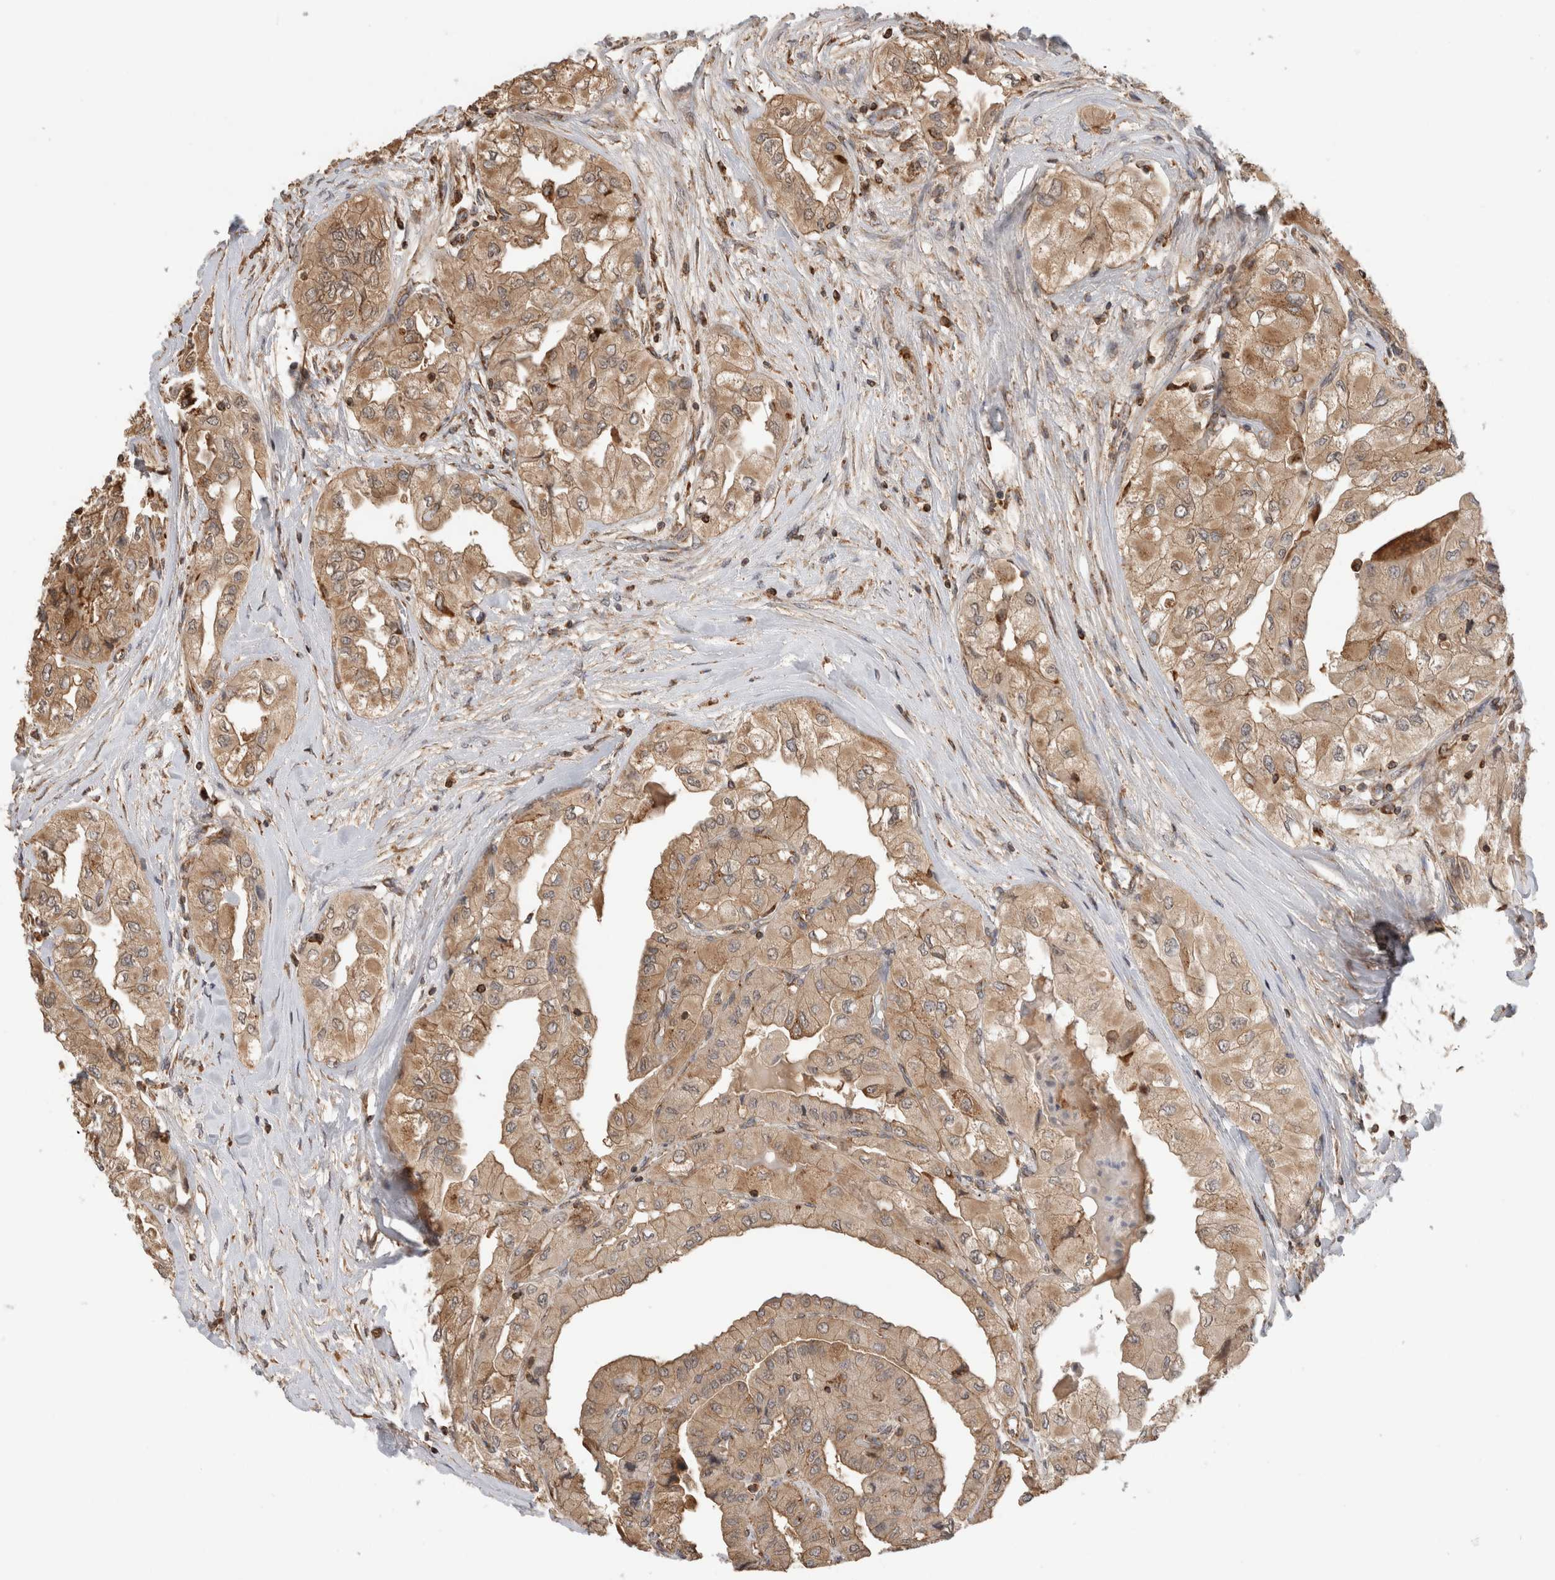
{"staining": {"intensity": "moderate", "quantity": ">75%", "location": "cytoplasmic/membranous"}, "tissue": "thyroid cancer", "cell_type": "Tumor cells", "image_type": "cancer", "snomed": [{"axis": "morphology", "description": "Papillary adenocarcinoma, NOS"}, {"axis": "topography", "description": "Thyroid gland"}], "caption": "Moderate cytoplasmic/membranous positivity for a protein is appreciated in approximately >75% of tumor cells of thyroid cancer using immunohistochemistry.", "gene": "IMMP2L", "patient": {"sex": "female", "age": 59}}